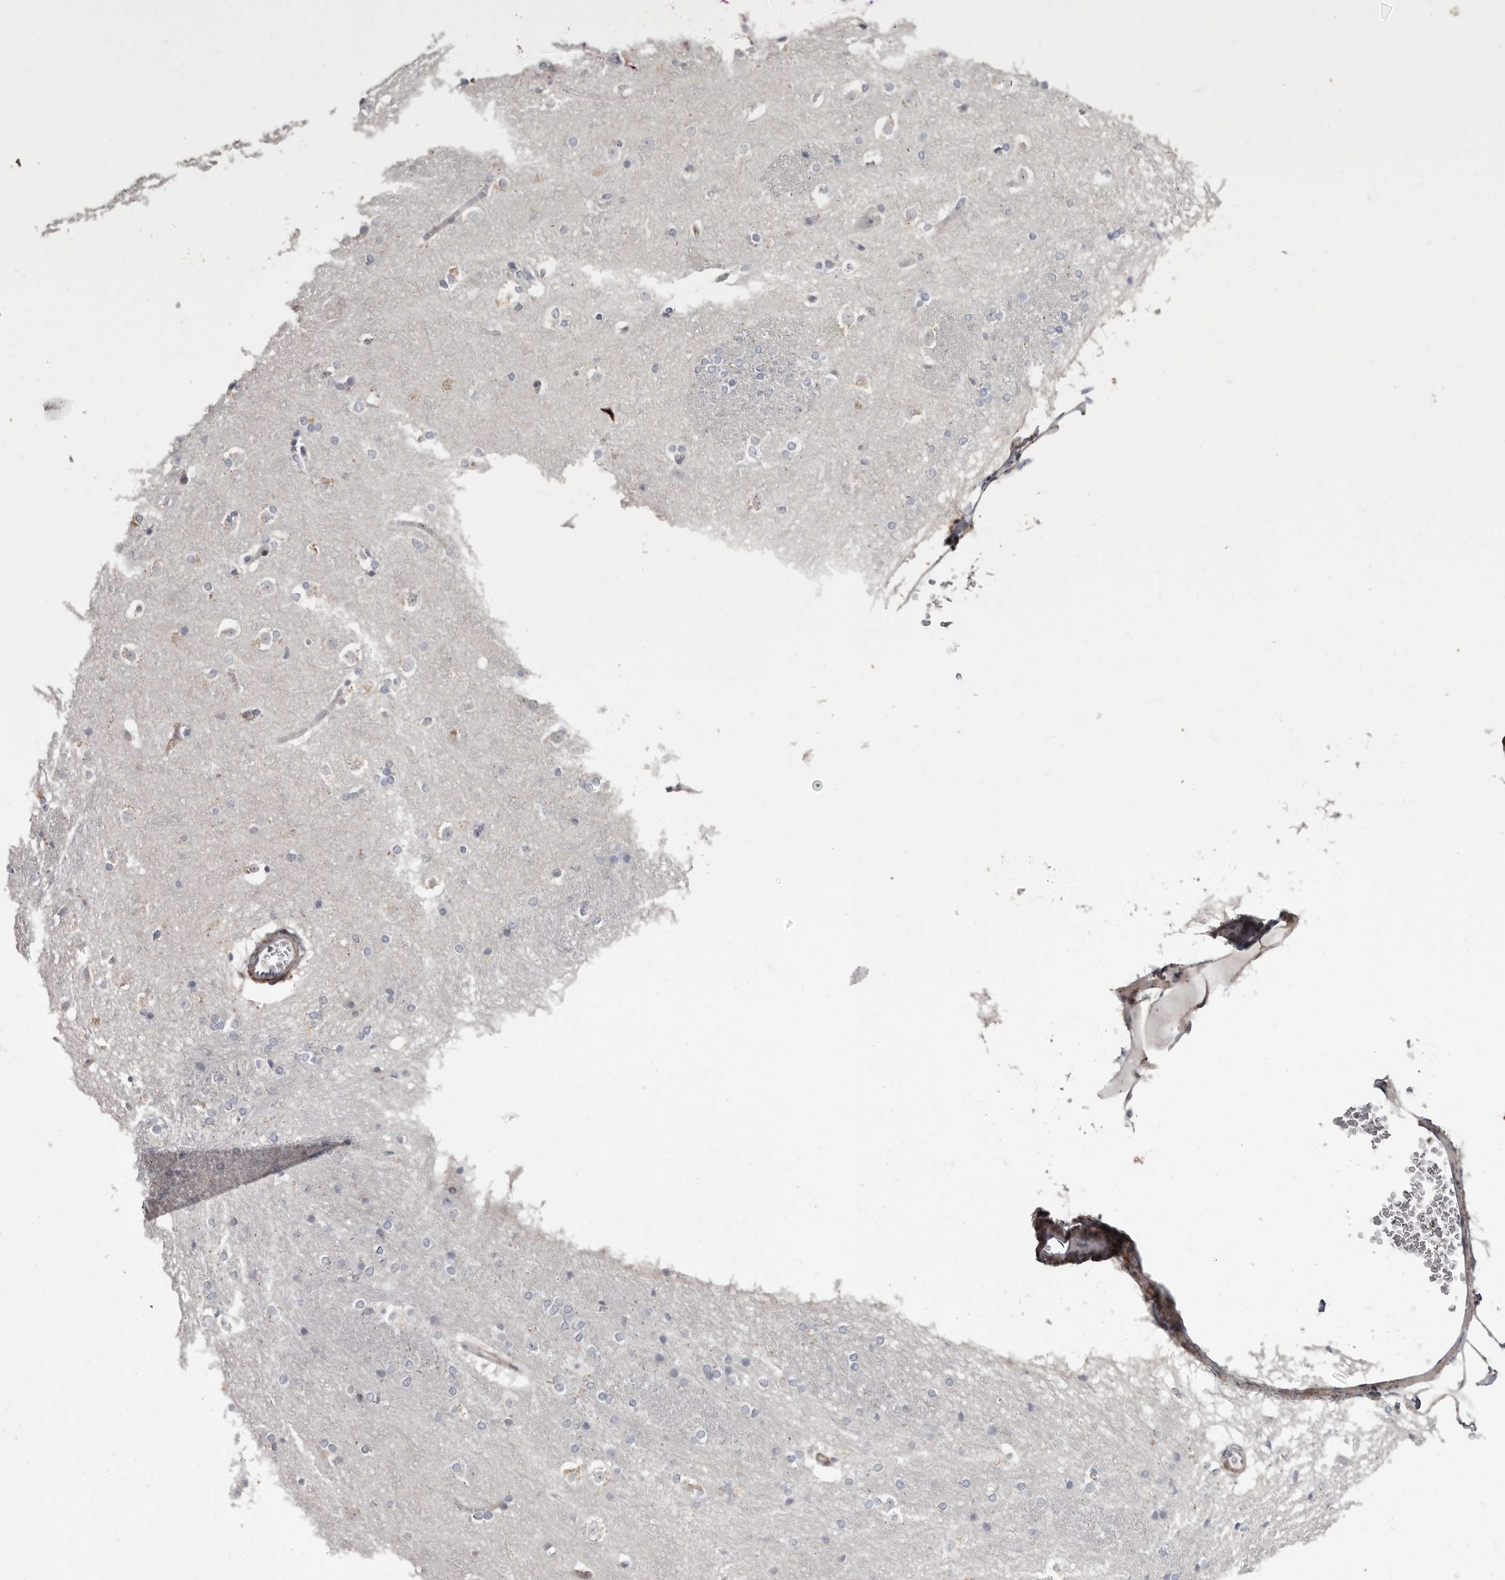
{"staining": {"intensity": "negative", "quantity": "none", "location": "none"}, "tissue": "caudate", "cell_type": "Glial cells", "image_type": "normal", "snomed": [{"axis": "morphology", "description": "Normal tissue, NOS"}, {"axis": "topography", "description": "Lateral ventricle wall"}], "caption": "Immunohistochemistry histopathology image of benign caudate: human caudate stained with DAB exhibits no significant protein expression in glial cells. The staining was performed using DAB to visualize the protein expression in brown, while the nuclei were stained in blue with hematoxylin (Magnification: 20x).", "gene": "AIDA", "patient": {"sex": "female", "age": 19}}